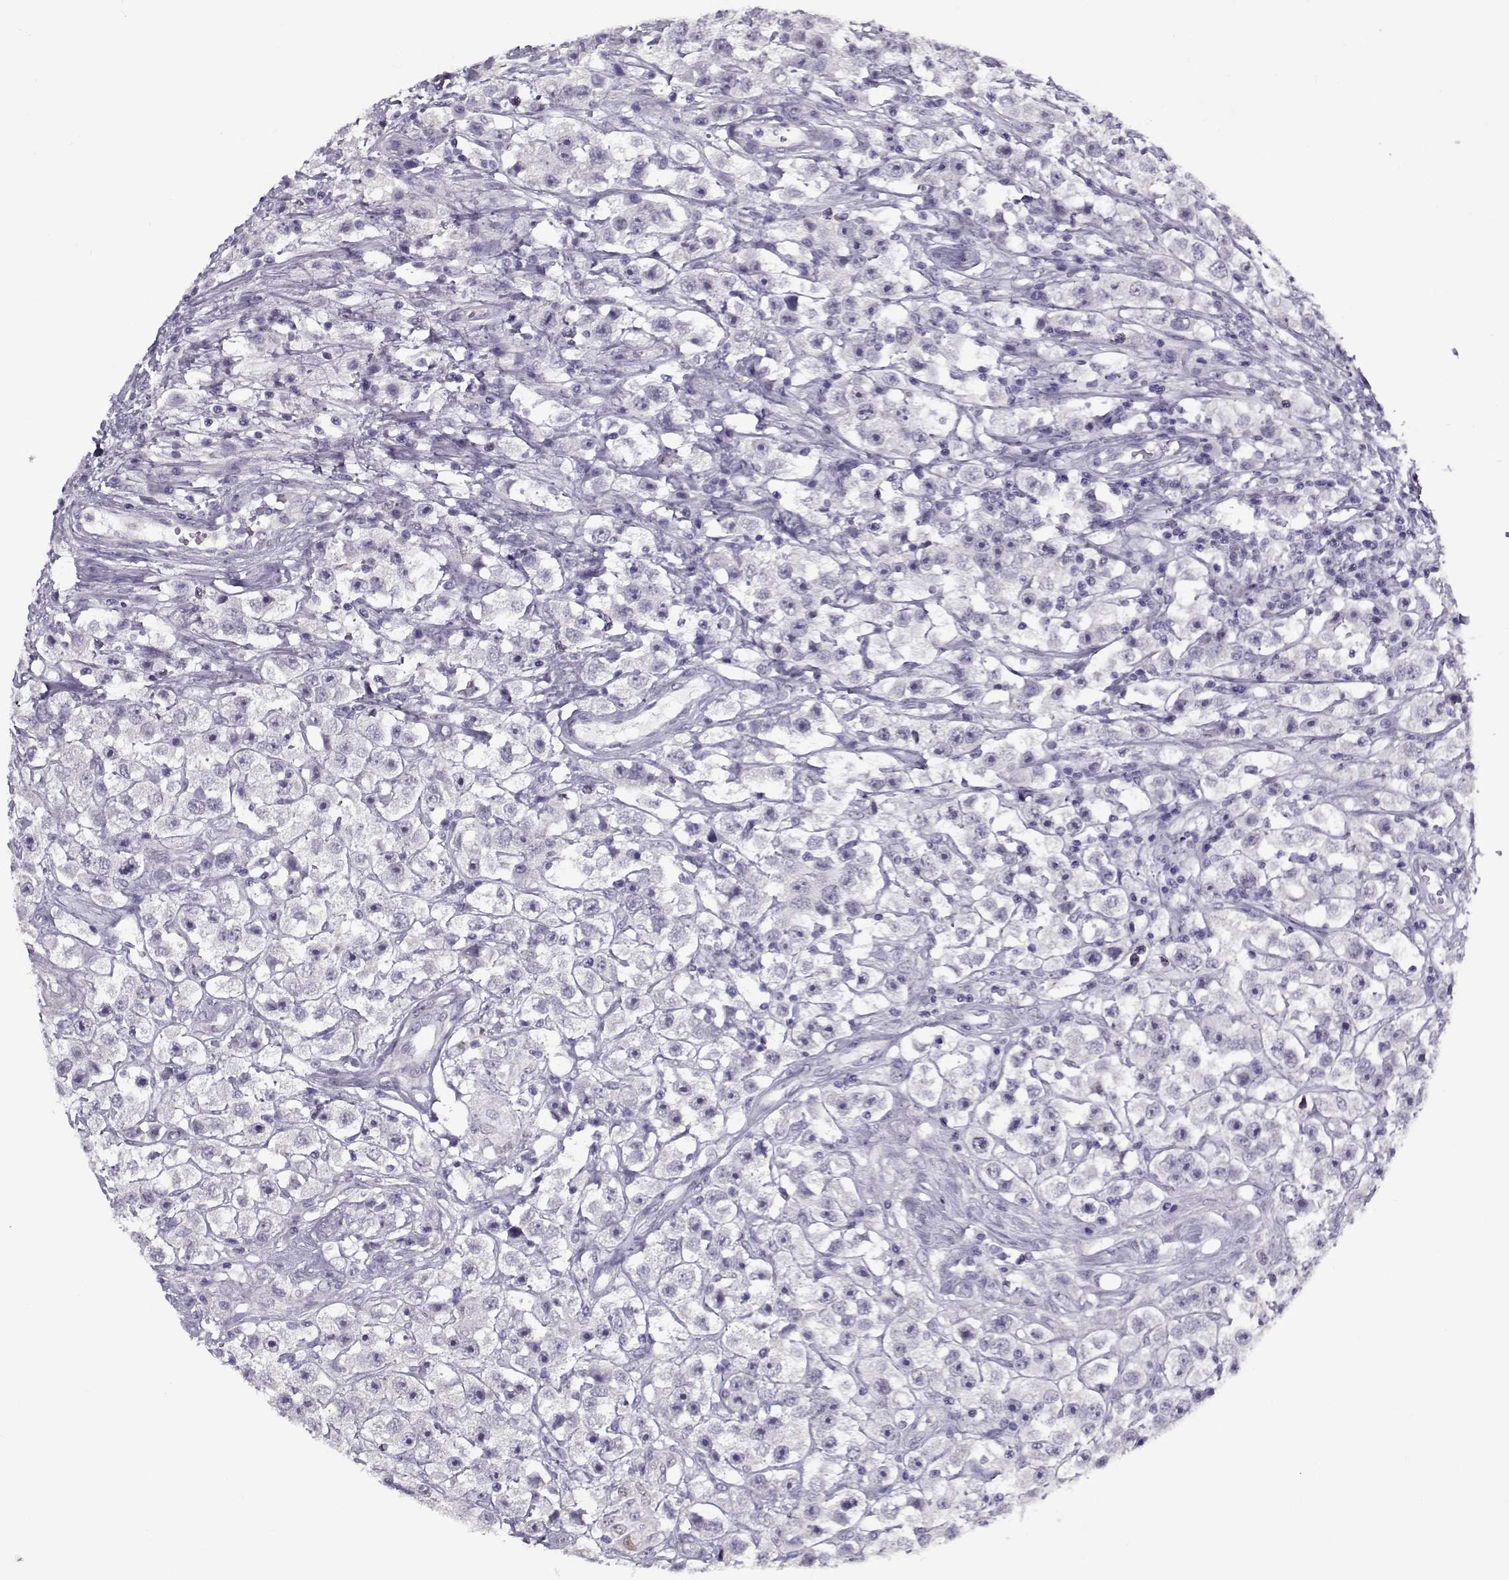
{"staining": {"intensity": "negative", "quantity": "none", "location": "none"}, "tissue": "testis cancer", "cell_type": "Tumor cells", "image_type": "cancer", "snomed": [{"axis": "morphology", "description": "Seminoma, NOS"}, {"axis": "topography", "description": "Testis"}], "caption": "Immunohistochemistry micrograph of neoplastic tissue: testis cancer stained with DAB displays no significant protein expression in tumor cells.", "gene": "CIBAR1", "patient": {"sex": "male", "age": 45}}